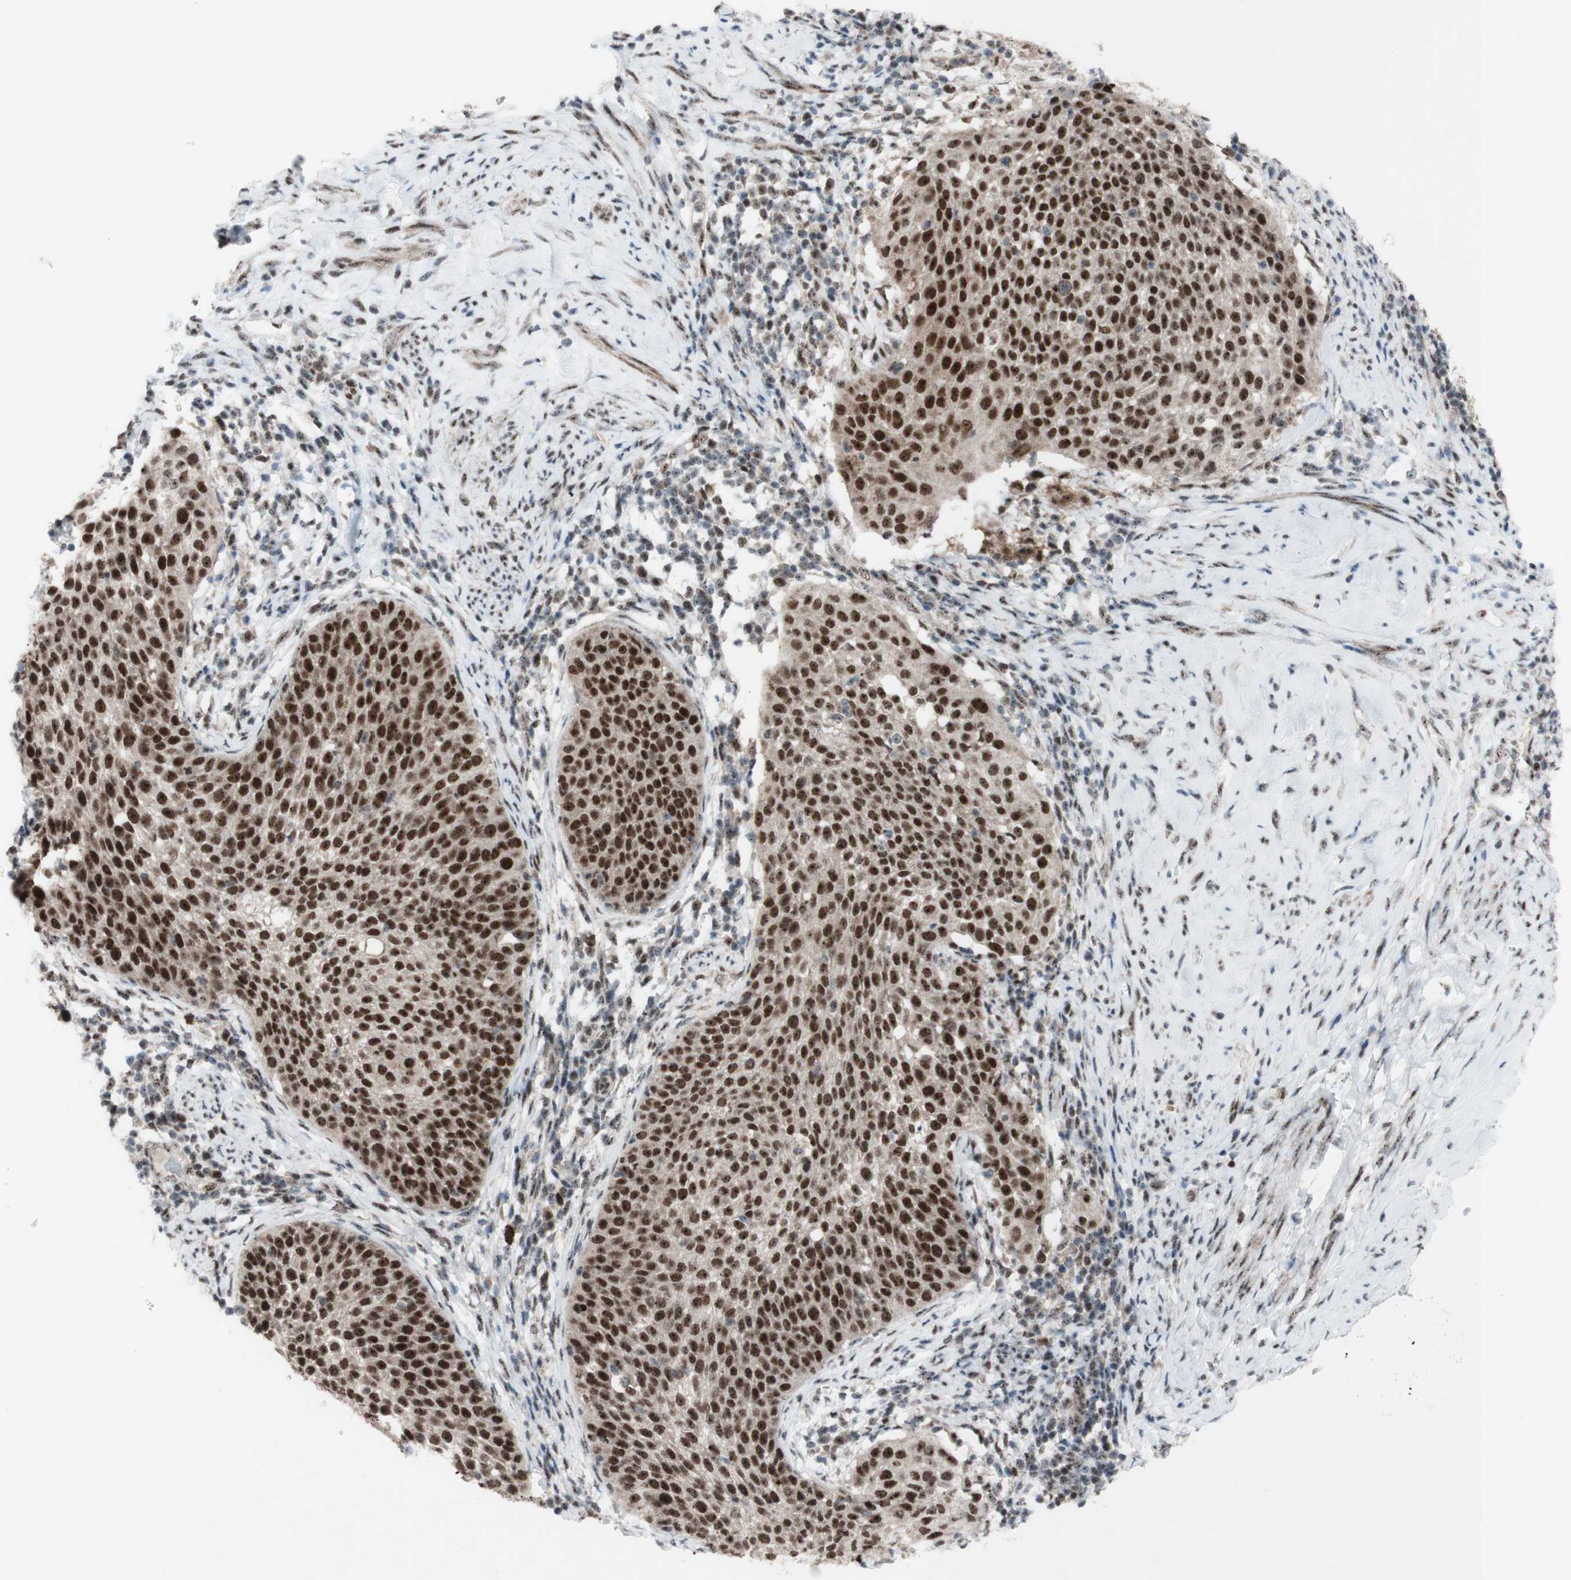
{"staining": {"intensity": "strong", "quantity": ">75%", "location": "nuclear"}, "tissue": "cervical cancer", "cell_type": "Tumor cells", "image_type": "cancer", "snomed": [{"axis": "morphology", "description": "Squamous cell carcinoma, NOS"}, {"axis": "topography", "description": "Cervix"}], "caption": "An image of cervical squamous cell carcinoma stained for a protein demonstrates strong nuclear brown staining in tumor cells.", "gene": "POLR1A", "patient": {"sex": "female", "age": 51}}